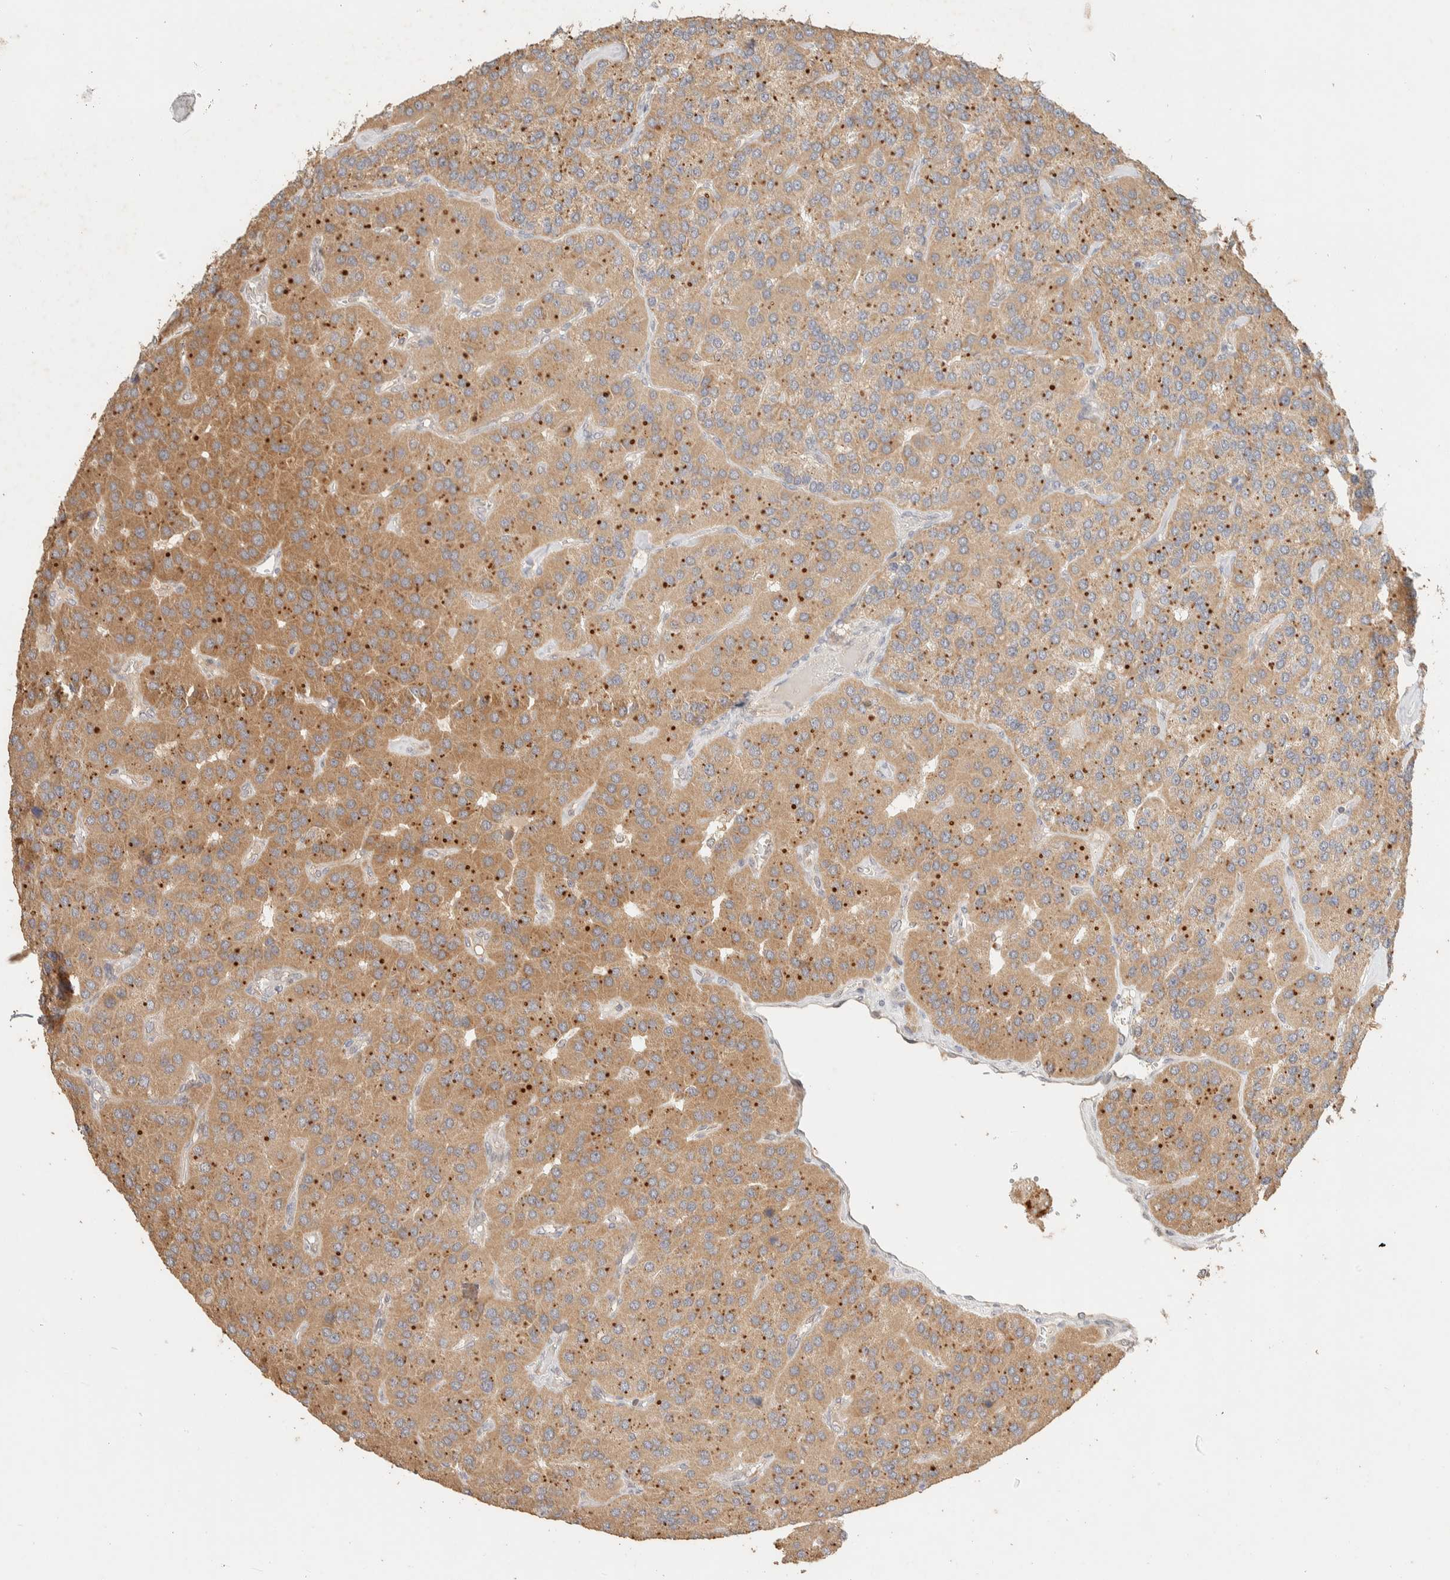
{"staining": {"intensity": "moderate", "quantity": ">75%", "location": "cytoplasmic/membranous"}, "tissue": "parathyroid gland", "cell_type": "Glandular cells", "image_type": "normal", "snomed": [{"axis": "morphology", "description": "Normal tissue, NOS"}, {"axis": "morphology", "description": "Adenoma, NOS"}, {"axis": "topography", "description": "Parathyroid gland"}], "caption": "Normal parathyroid gland exhibits moderate cytoplasmic/membranous staining in approximately >75% of glandular cells.", "gene": "ITPA", "patient": {"sex": "female", "age": 86}}